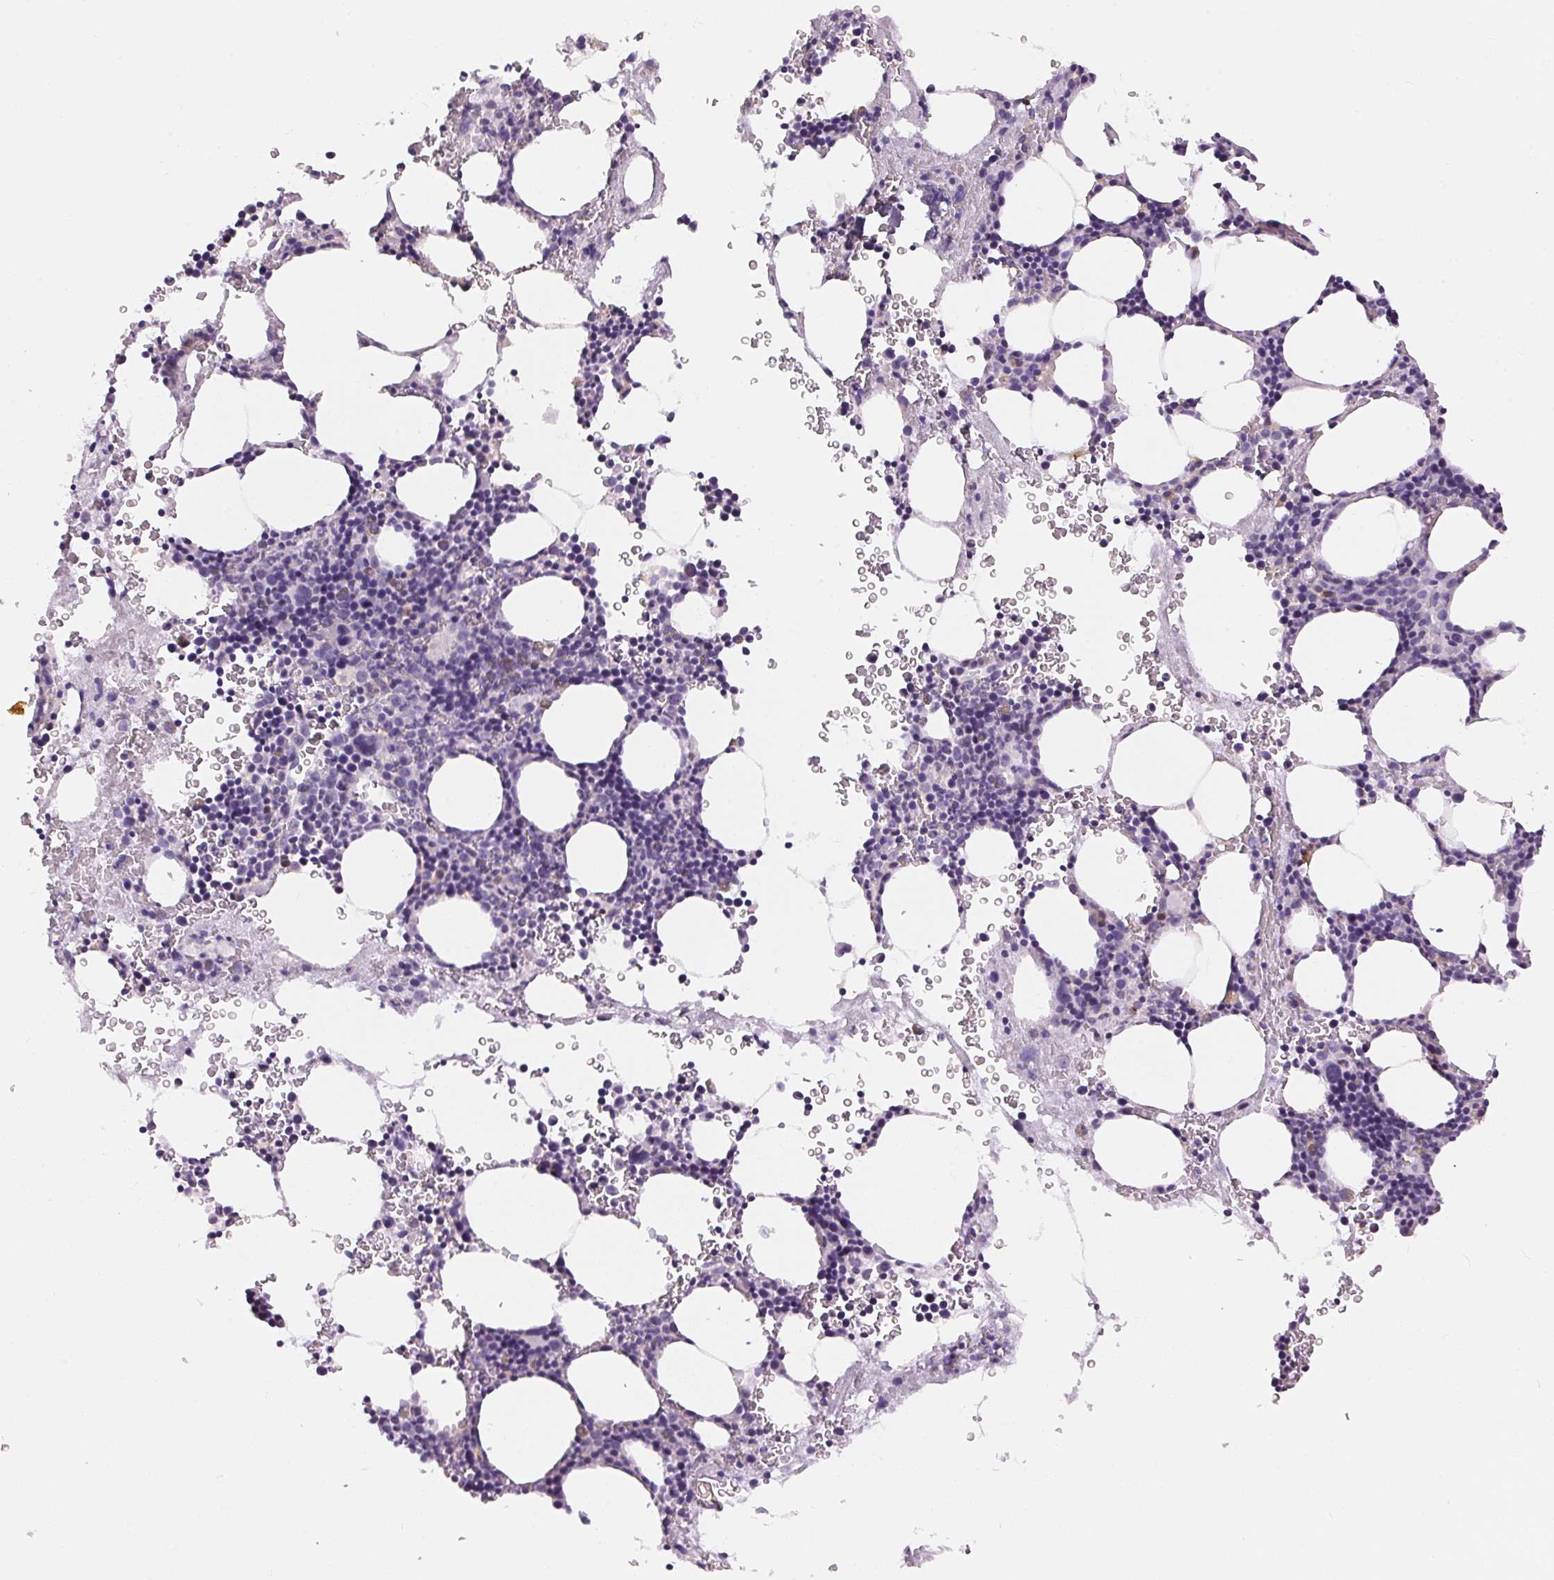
{"staining": {"intensity": "negative", "quantity": "none", "location": "none"}, "tissue": "bone marrow", "cell_type": "Hematopoietic cells", "image_type": "normal", "snomed": [{"axis": "morphology", "description": "Normal tissue, NOS"}, {"axis": "topography", "description": "Bone marrow"}], "caption": "This image is of normal bone marrow stained with immunohistochemistry (IHC) to label a protein in brown with the nuclei are counter-stained blue. There is no positivity in hematopoietic cells.", "gene": "PNLIPRP3", "patient": {"sex": "male", "age": 77}}